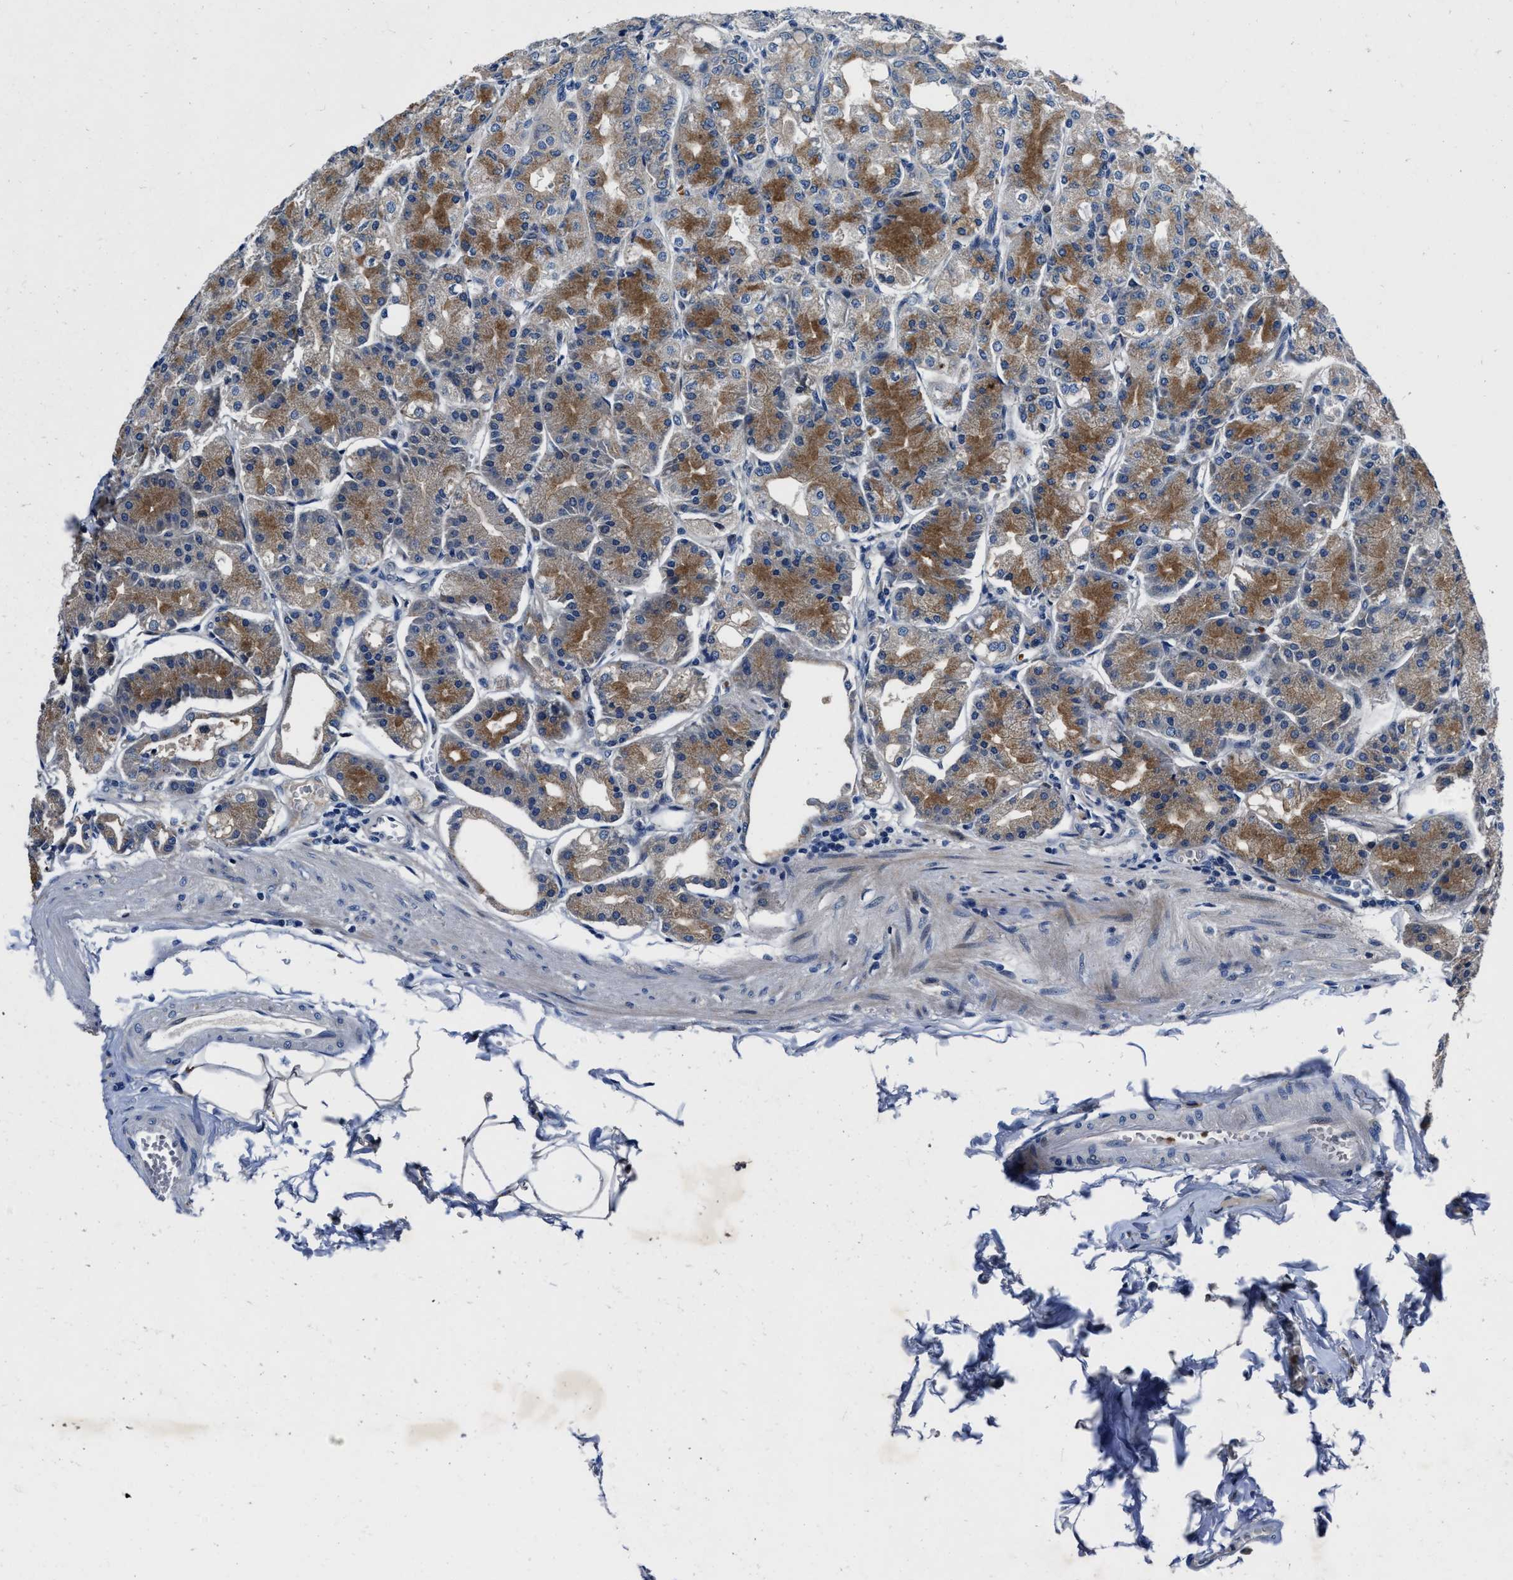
{"staining": {"intensity": "moderate", "quantity": "25%-75%", "location": "cytoplasmic/membranous"}, "tissue": "stomach", "cell_type": "Glandular cells", "image_type": "normal", "snomed": [{"axis": "morphology", "description": "Normal tissue, NOS"}, {"axis": "topography", "description": "Stomach, lower"}], "caption": "Protein staining reveals moderate cytoplasmic/membranous positivity in approximately 25%-75% of glandular cells in benign stomach. (DAB = brown stain, brightfield microscopy at high magnification).", "gene": "C2orf66", "patient": {"sex": "male", "age": 71}}